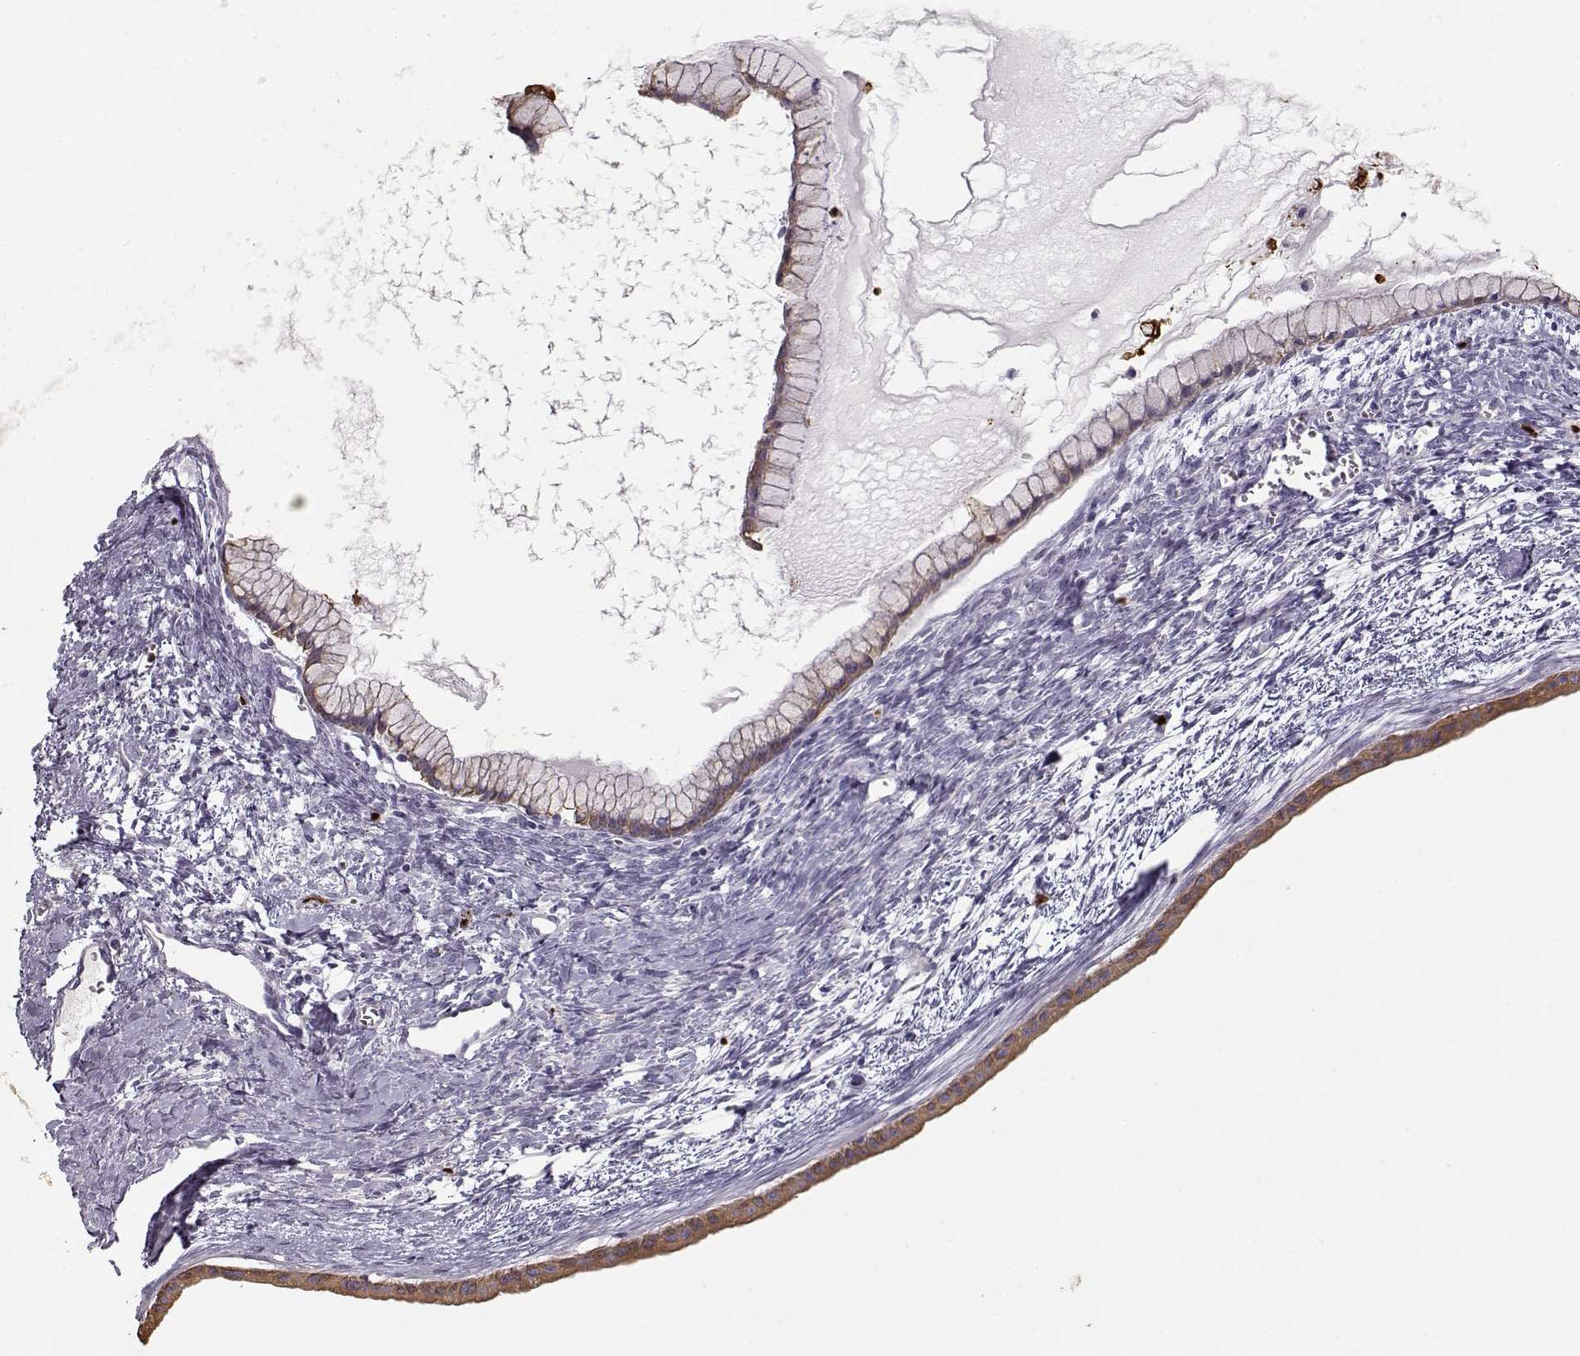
{"staining": {"intensity": "moderate", "quantity": ">75%", "location": "cytoplasmic/membranous"}, "tissue": "ovarian cancer", "cell_type": "Tumor cells", "image_type": "cancer", "snomed": [{"axis": "morphology", "description": "Cystadenocarcinoma, mucinous, NOS"}, {"axis": "topography", "description": "Ovary"}], "caption": "Brown immunohistochemical staining in human ovarian cancer (mucinous cystadenocarcinoma) demonstrates moderate cytoplasmic/membranous positivity in about >75% of tumor cells.", "gene": "S100B", "patient": {"sex": "female", "age": 41}}